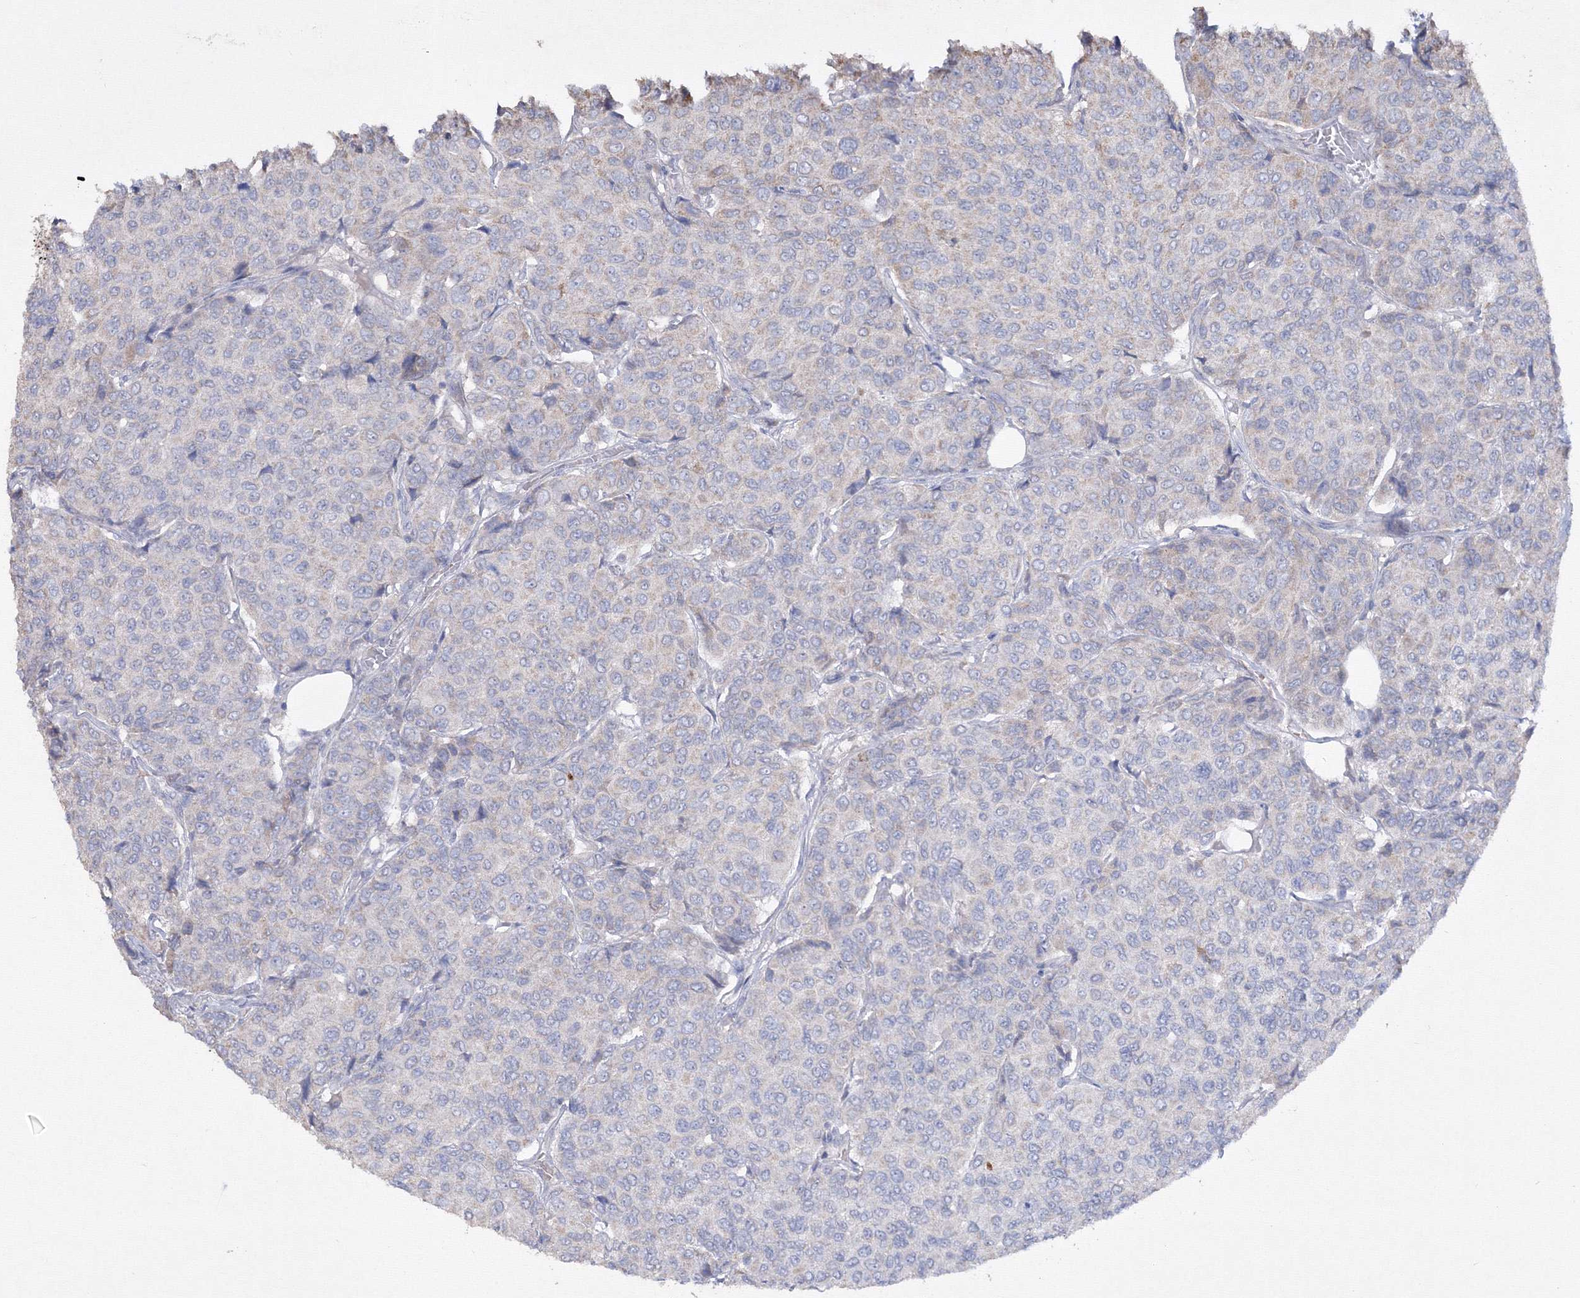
{"staining": {"intensity": "weak", "quantity": "<25%", "location": "cytoplasmic/membranous"}, "tissue": "breast cancer", "cell_type": "Tumor cells", "image_type": "cancer", "snomed": [{"axis": "morphology", "description": "Duct carcinoma"}, {"axis": "topography", "description": "Breast"}], "caption": "DAB (3,3'-diaminobenzidine) immunohistochemical staining of infiltrating ductal carcinoma (breast) exhibits no significant expression in tumor cells.", "gene": "GRSF1", "patient": {"sex": "female", "age": 55}}